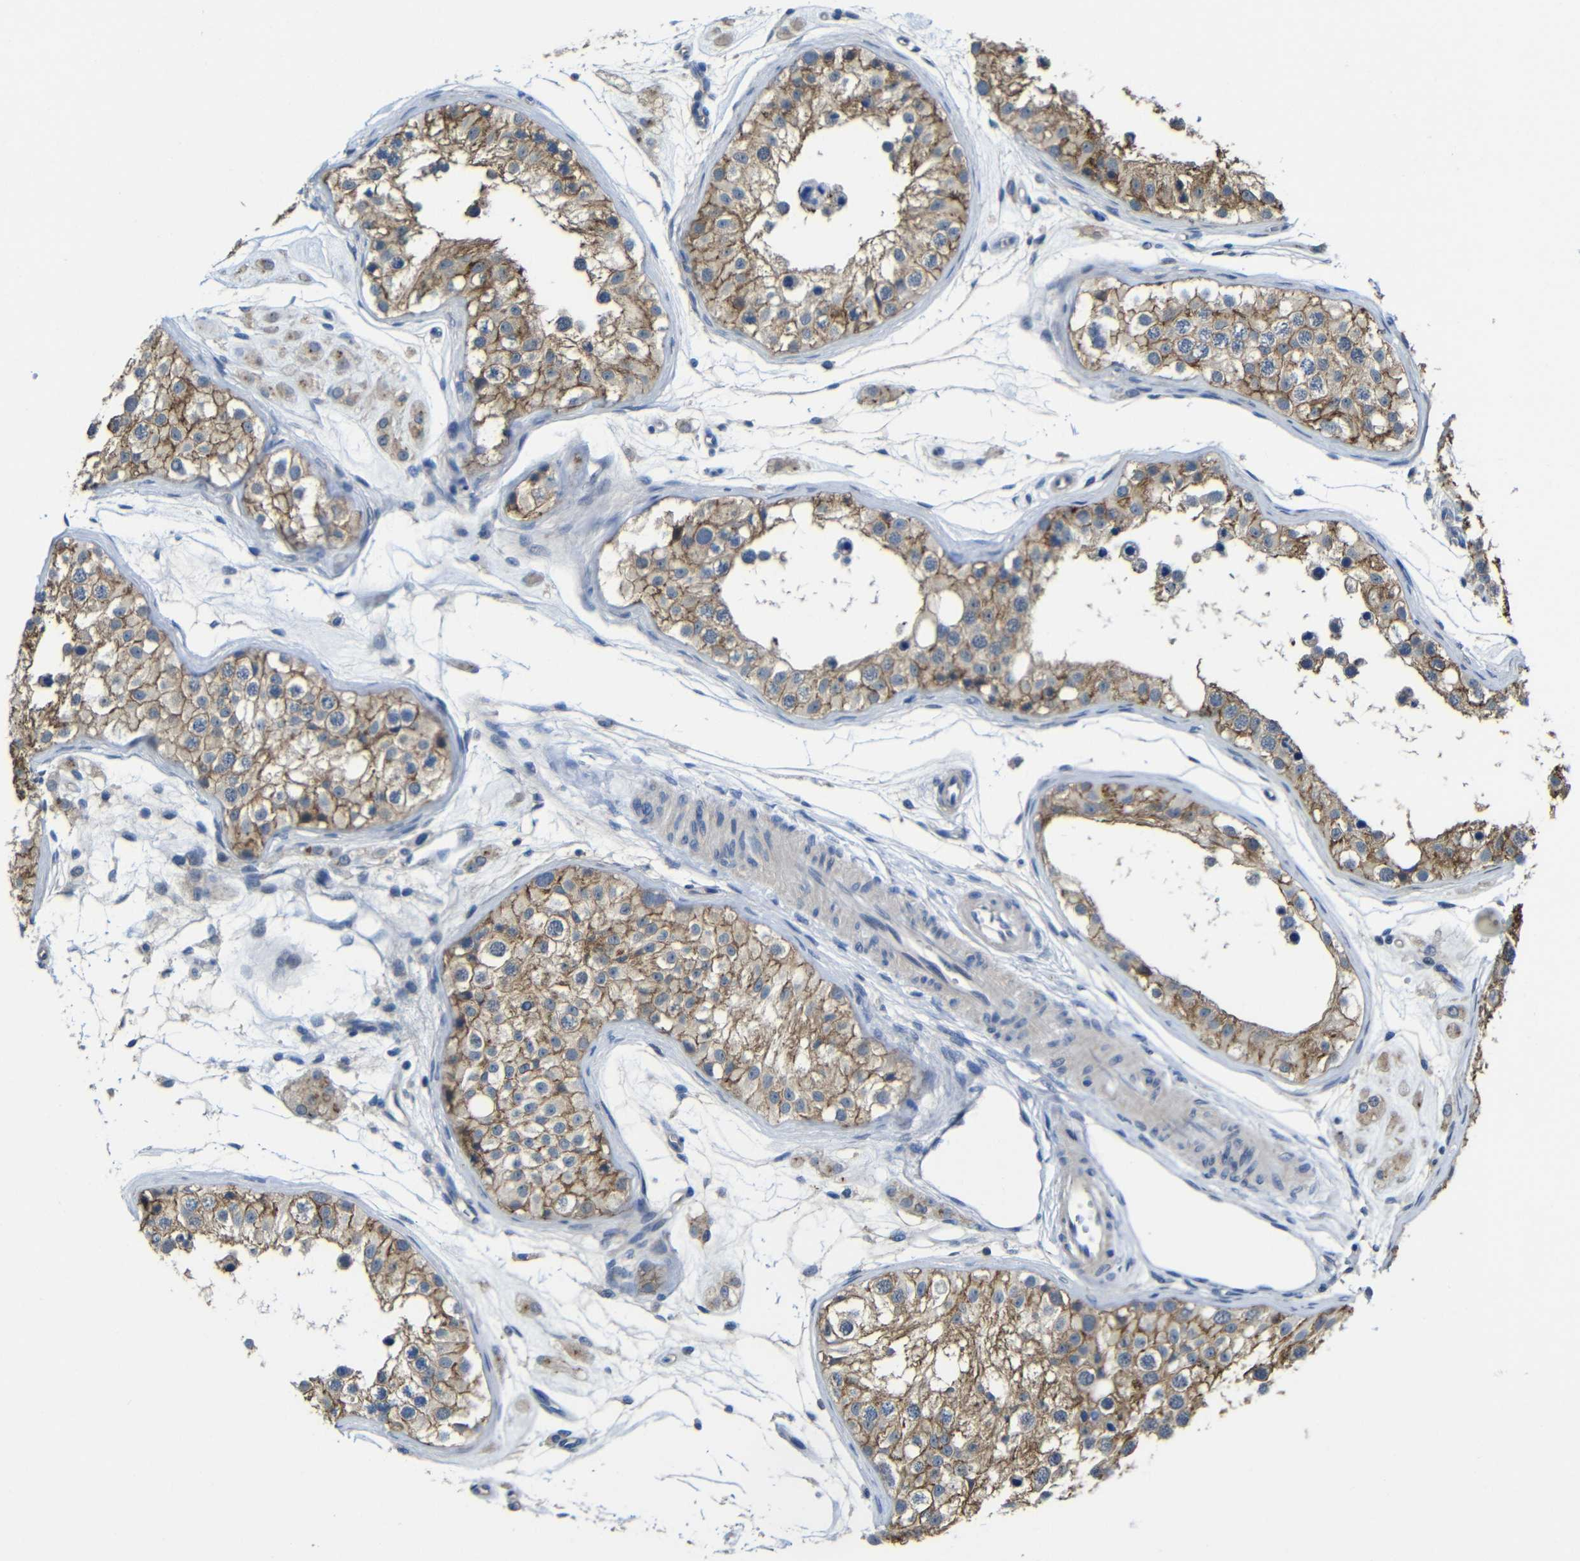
{"staining": {"intensity": "moderate", "quantity": ">75%", "location": "cytoplasmic/membranous"}, "tissue": "testis", "cell_type": "Cells in seminiferous ducts", "image_type": "normal", "snomed": [{"axis": "morphology", "description": "Normal tissue, NOS"}, {"axis": "morphology", "description": "Adenocarcinoma, metastatic, NOS"}, {"axis": "topography", "description": "Testis"}], "caption": "Protein analysis of normal testis exhibits moderate cytoplasmic/membranous positivity in about >75% of cells in seminiferous ducts.", "gene": "ZNF90", "patient": {"sex": "male", "age": 26}}